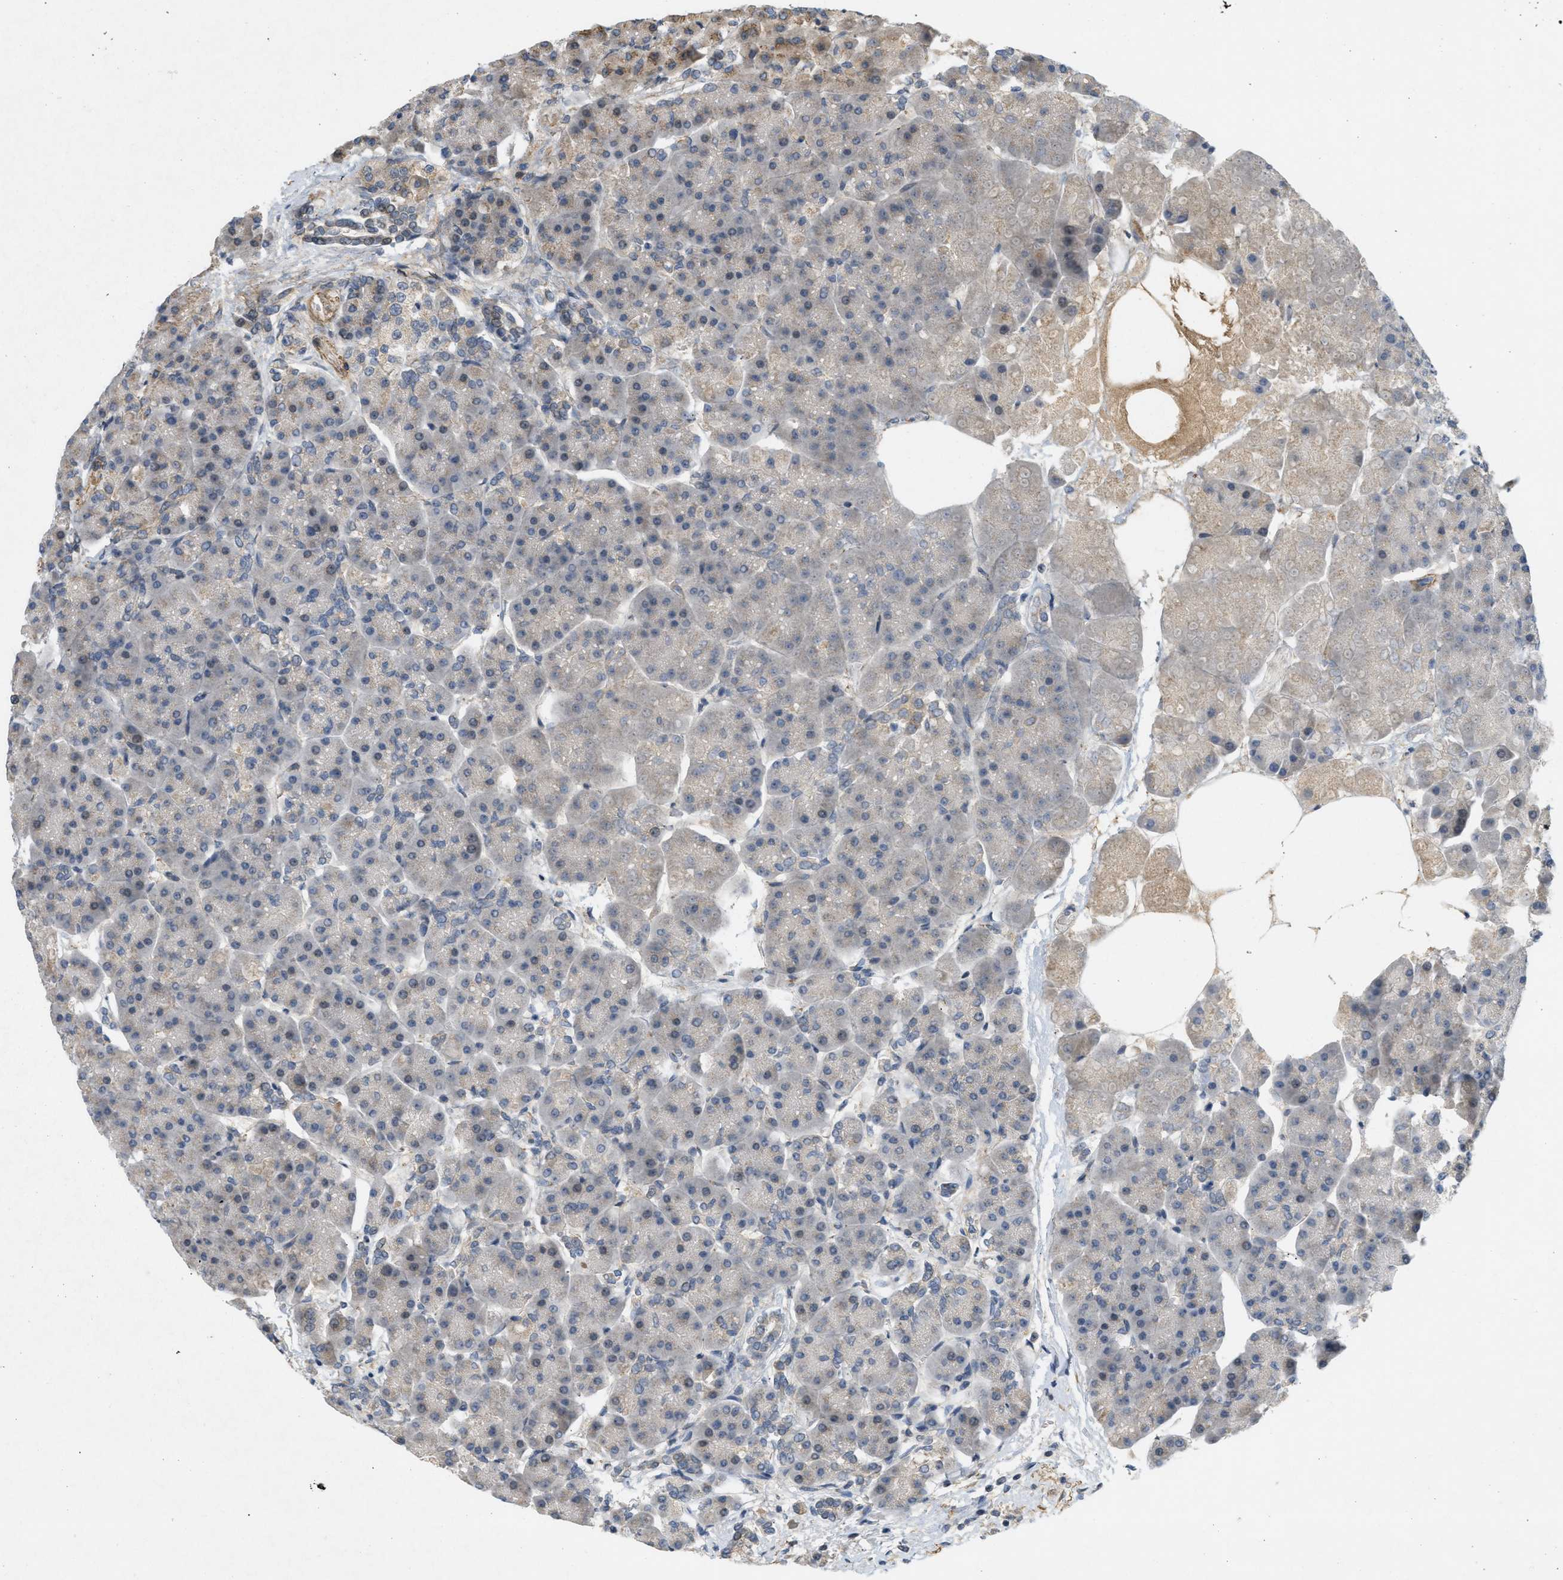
{"staining": {"intensity": "moderate", "quantity": "<25%", "location": "cytoplasmic/membranous"}, "tissue": "pancreas", "cell_type": "Exocrine glandular cells", "image_type": "normal", "snomed": [{"axis": "morphology", "description": "Normal tissue, NOS"}, {"axis": "topography", "description": "Pancreas"}], "caption": "Immunohistochemical staining of normal pancreas demonstrates <25% levels of moderate cytoplasmic/membranous protein expression in about <25% of exocrine glandular cells.", "gene": "F8", "patient": {"sex": "female", "age": 70}}